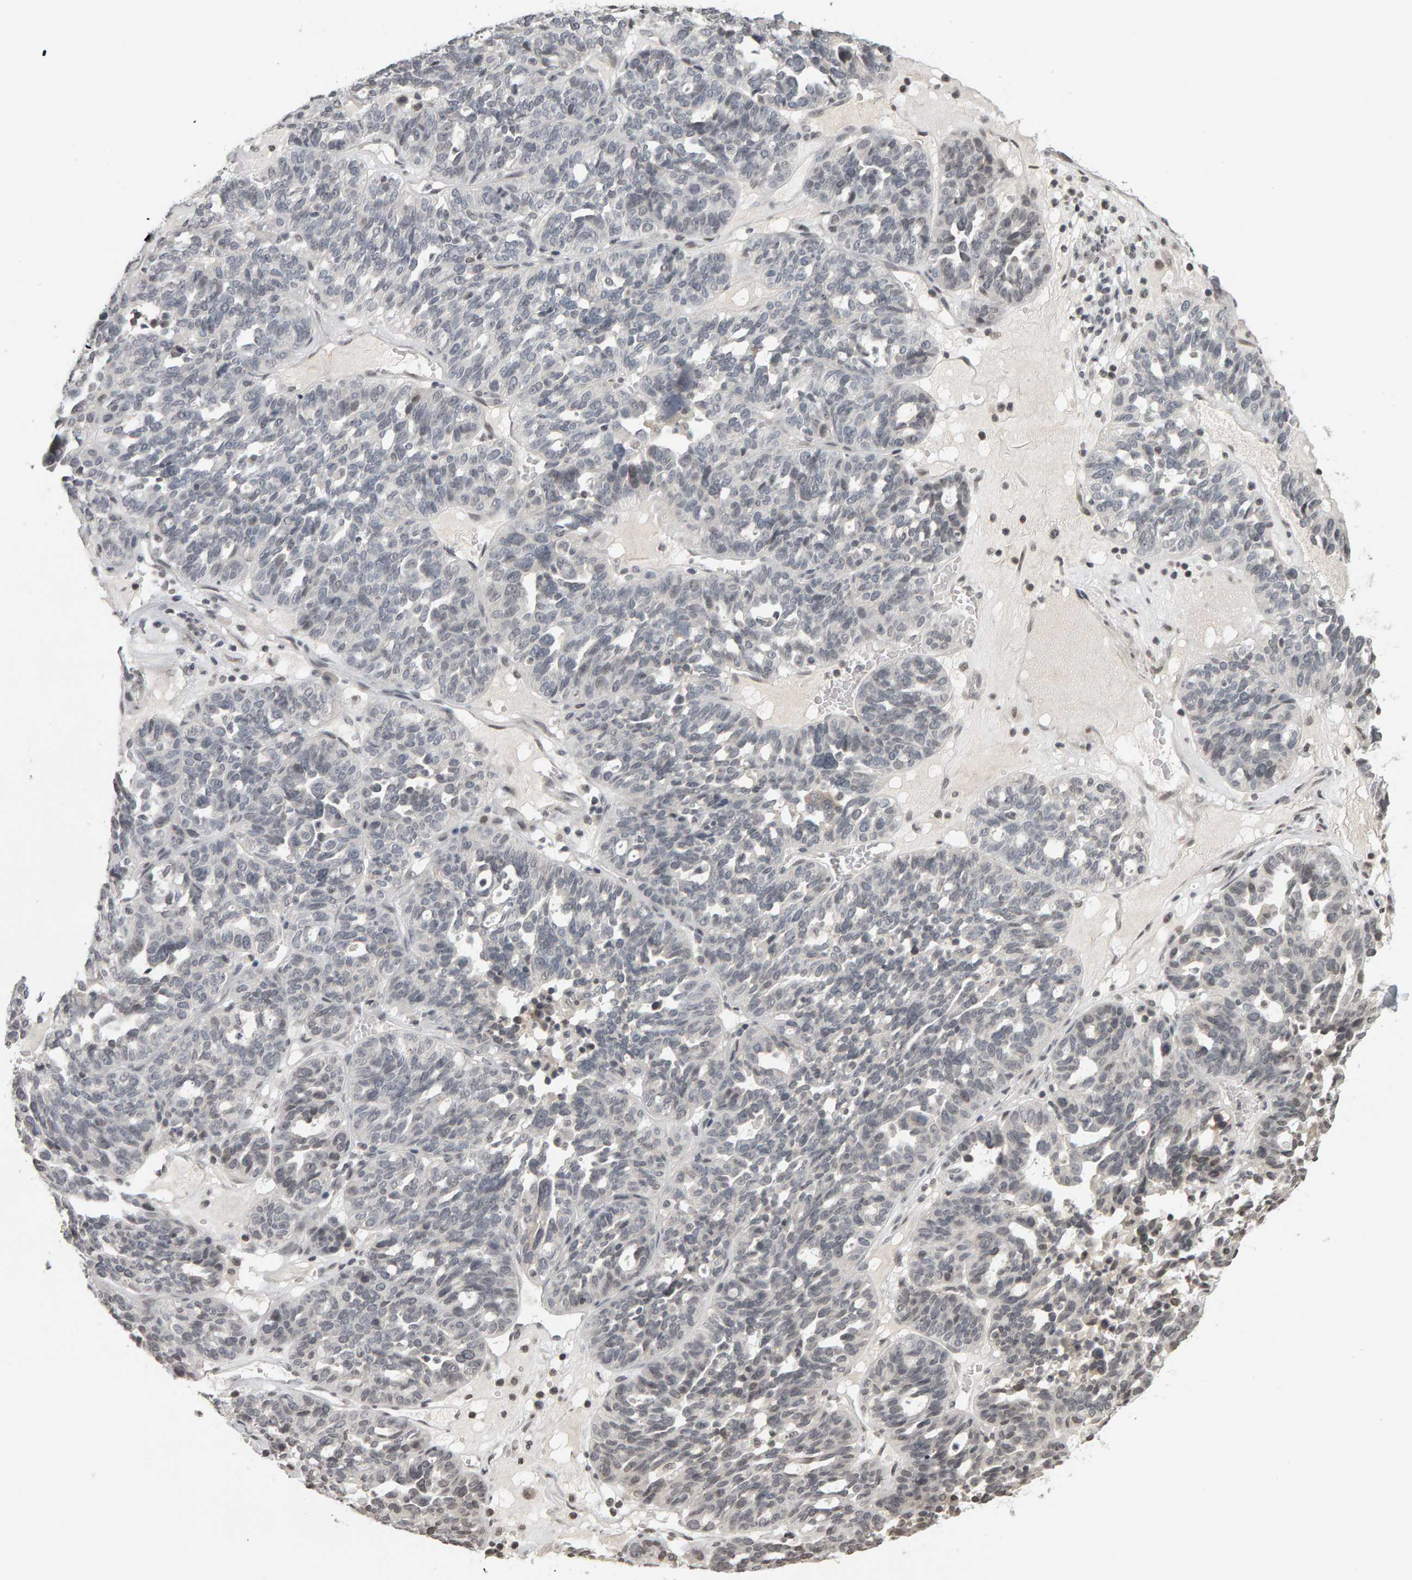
{"staining": {"intensity": "negative", "quantity": "none", "location": "none"}, "tissue": "ovarian cancer", "cell_type": "Tumor cells", "image_type": "cancer", "snomed": [{"axis": "morphology", "description": "Cystadenocarcinoma, serous, NOS"}, {"axis": "topography", "description": "Ovary"}], "caption": "DAB immunohistochemical staining of human serous cystadenocarcinoma (ovarian) shows no significant expression in tumor cells.", "gene": "TRAM1", "patient": {"sex": "female", "age": 59}}